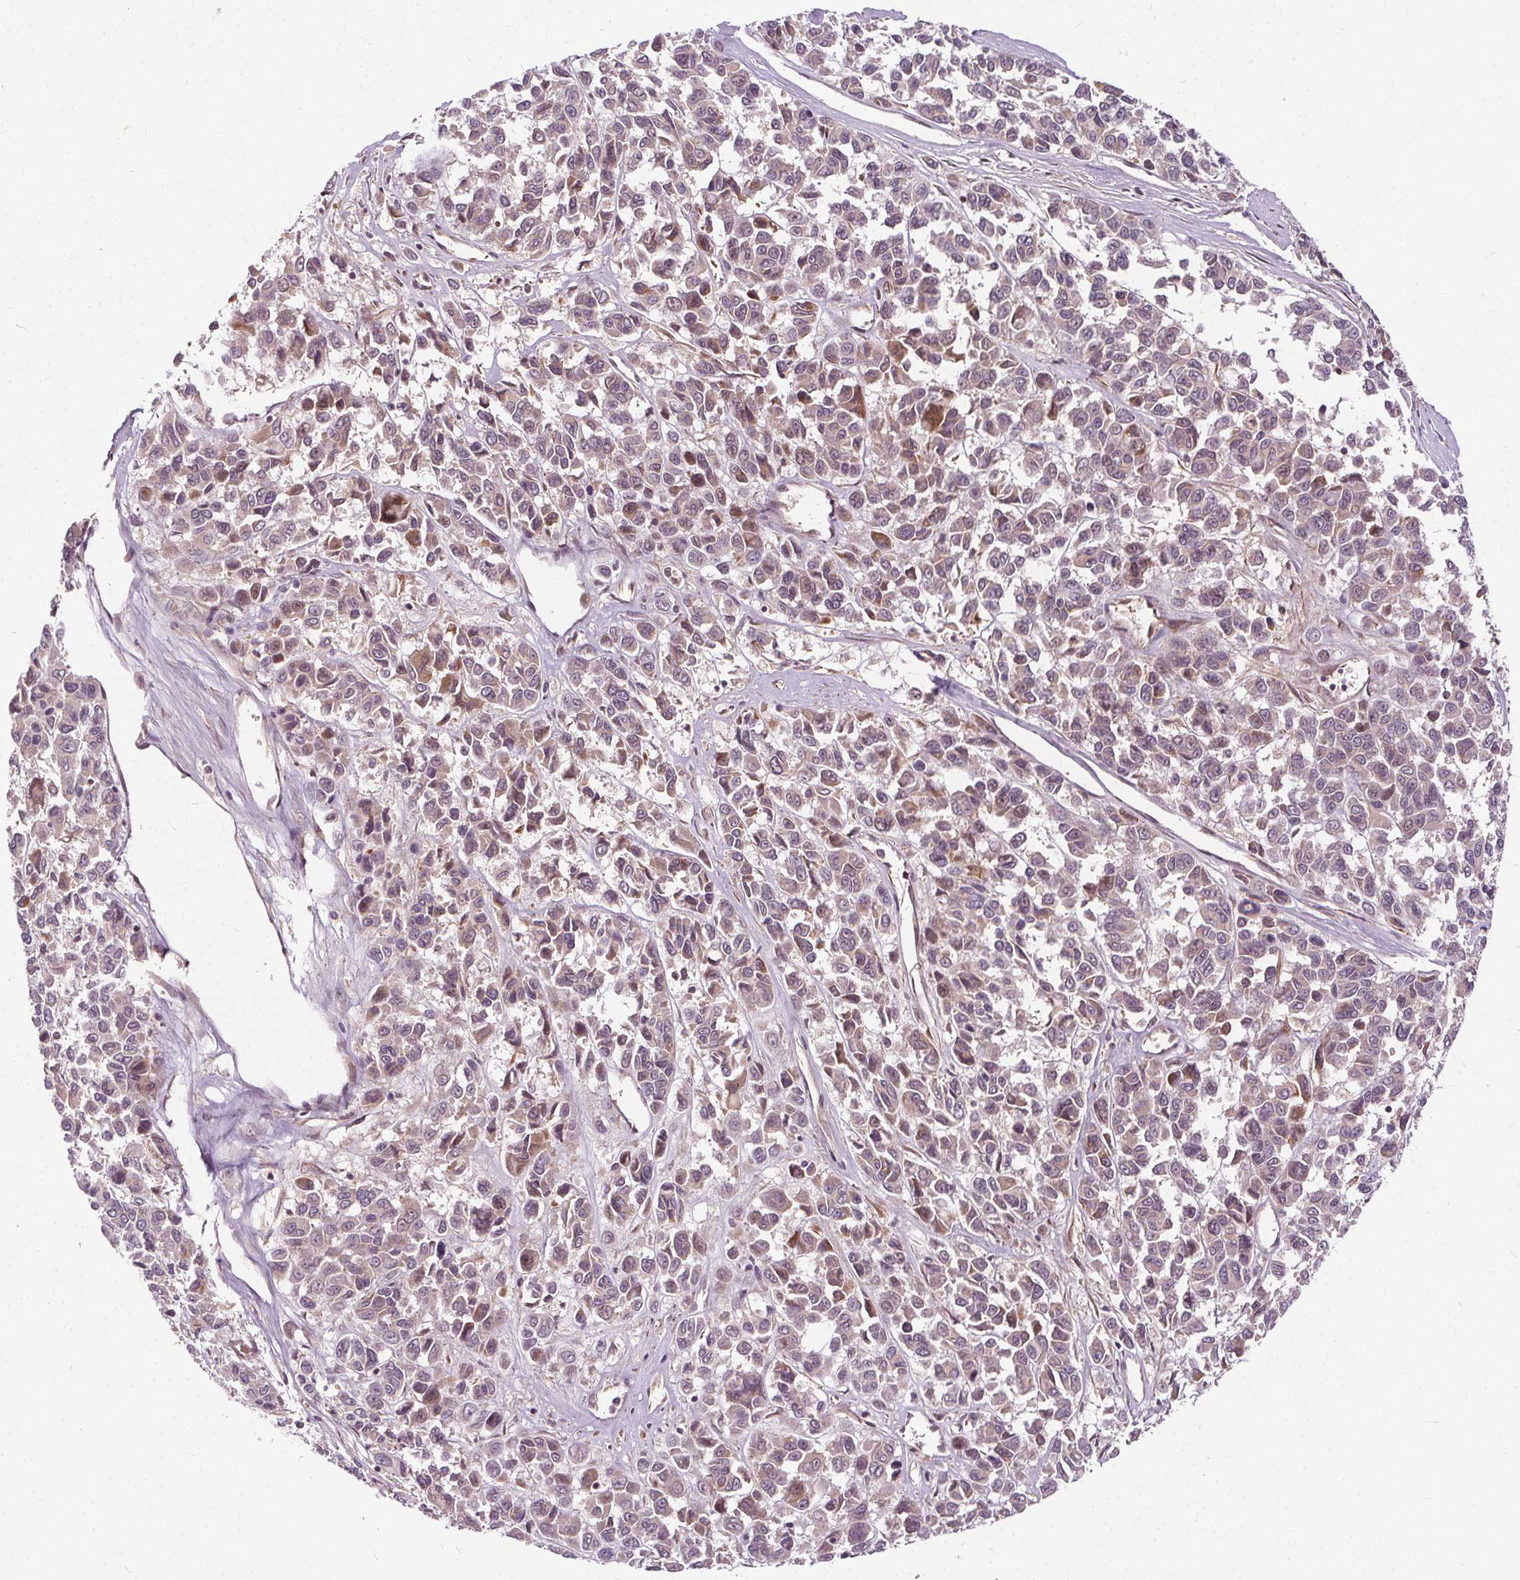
{"staining": {"intensity": "moderate", "quantity": "25%-75%", "location": "cytoplasmic/membranous"}, "tissue": "melanoma", "cell_type": "Tumor cells", "image_type": "cancer", "snomed": [{"axis": "morphology", "description": "Malignant melanoma, NOS"}, {"axis": "topography", "description": "Skin"}], "caption": "An image of melanoma stained for a protein shows moderate cytoplasmic/membranous brown staining in tumor cells. The protein is shown in brown color, while the nuclei are stained blue.", "gene": "INPP5E", "patient": {"sex": "female", "age": 66}}